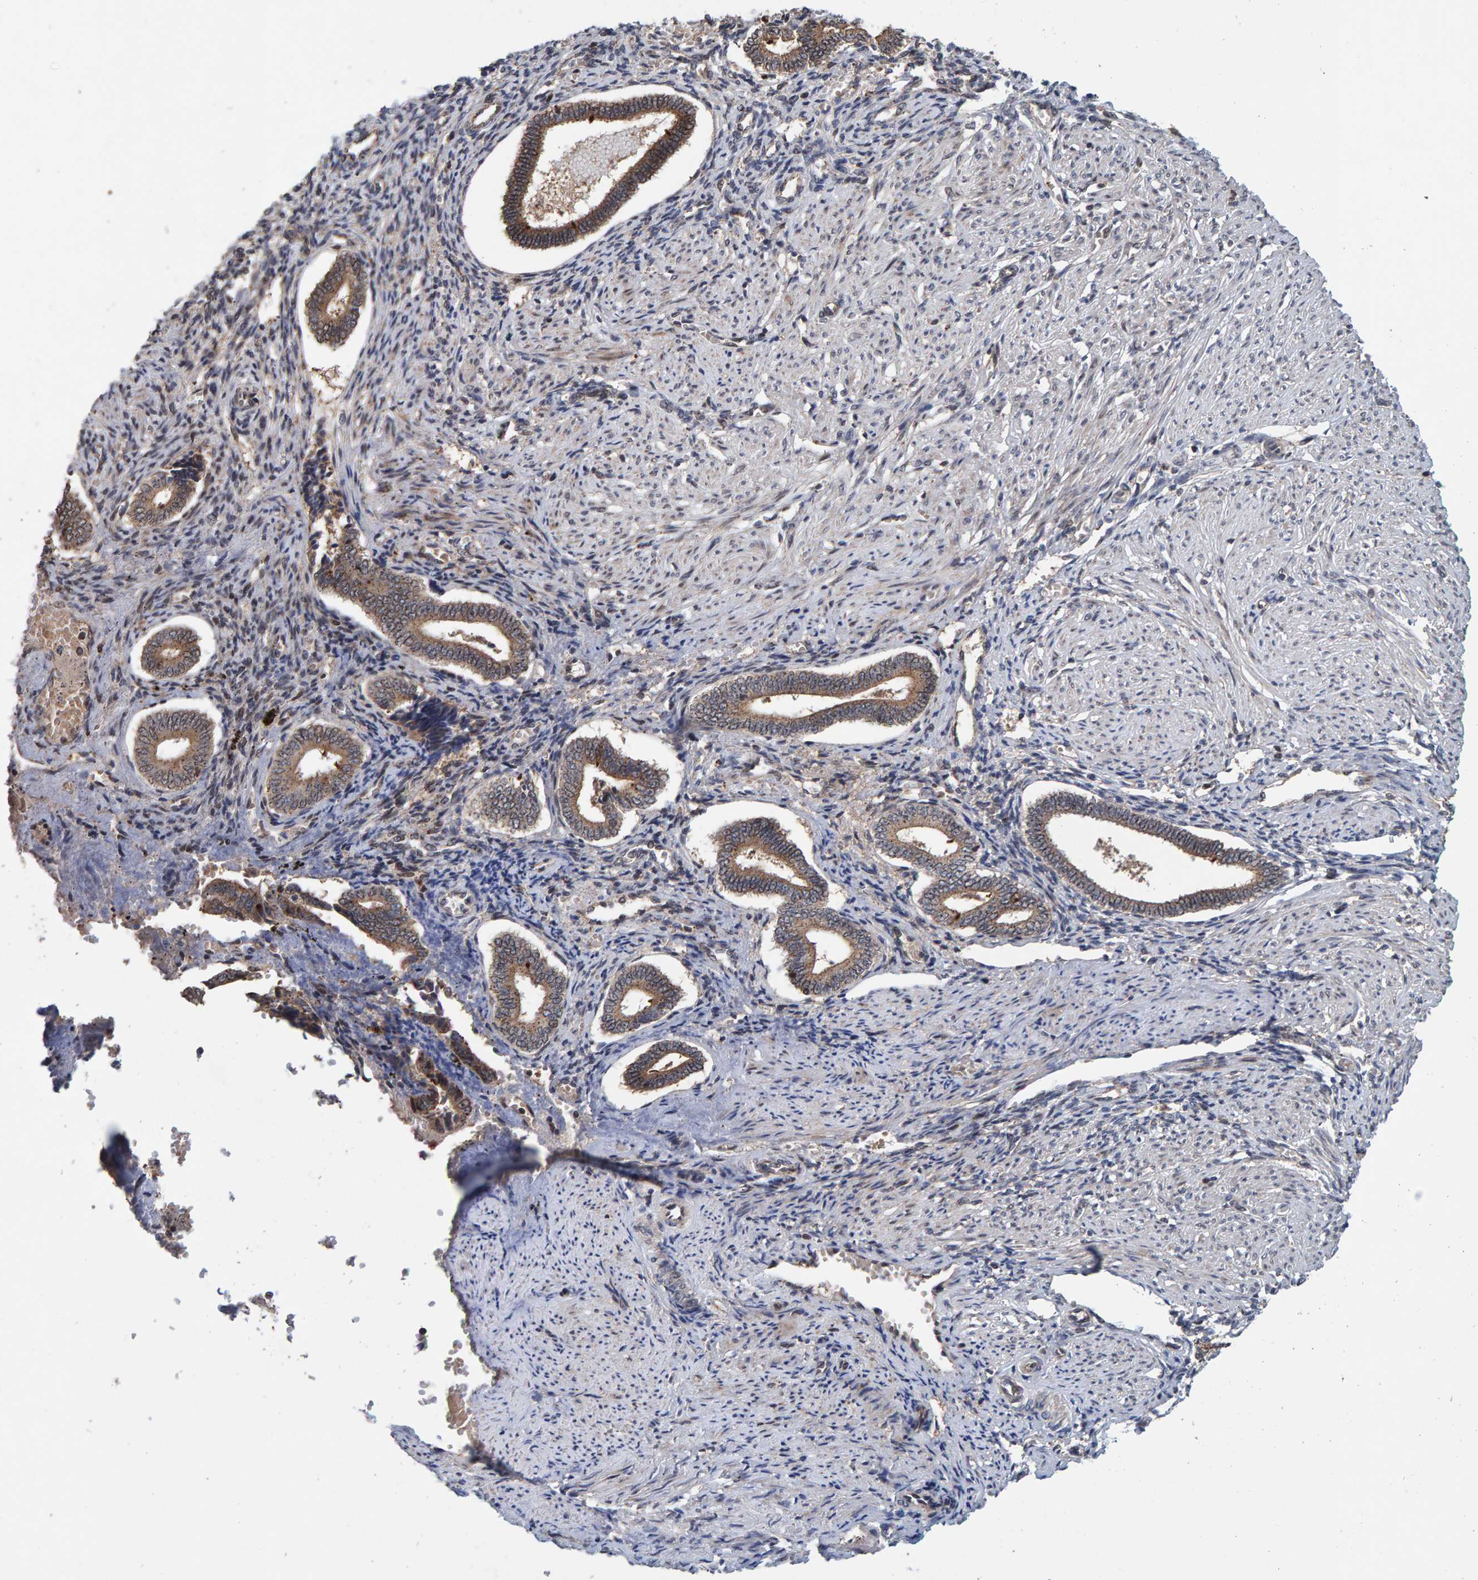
{"staining": {"intensity": "weak", "quantity": "25%-75%", "location": "cytoplasmic/membranous"}, "tissue": "endometrium", "cell_type": "Cells in endometrial stroma", "image_type": "normal", "snomed": [{"axis": "morphology", "description": "Normal tissue, NOS"}, {"axis": "topography", "description": "Endometrium"}], "caption": "Brown immunohistochemical staining in benign human endometrium exhibits weak cytoplasmic/membranous positivity in approximately 25%-75% of cells in endometrial stroma. (IHC, brightfield microscopy, high magnification).", "gene": "CCDC25", "patient": {"sex": "female", "age": 42}}